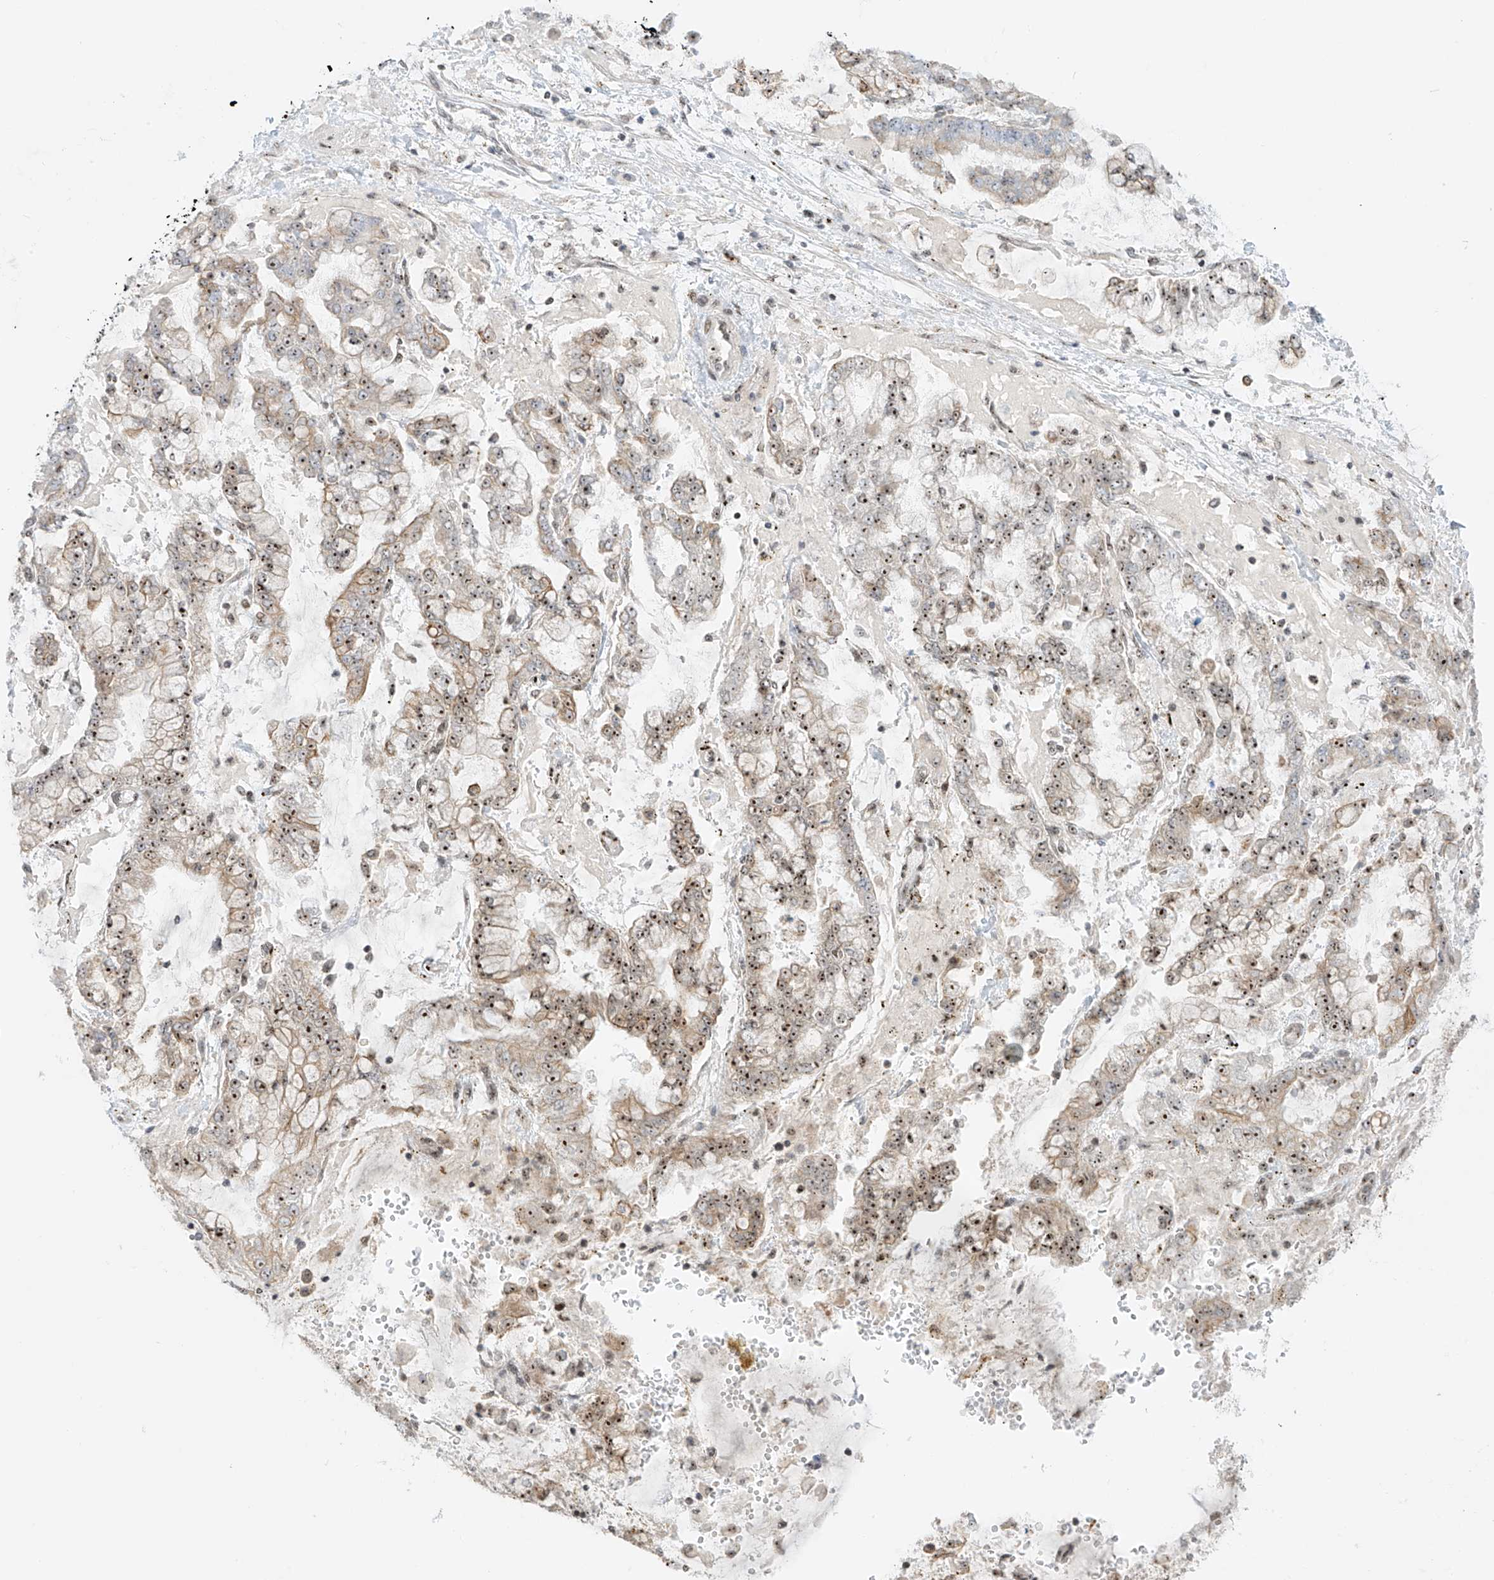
{"staining": {"intensity": "moderate", "quantity": ">75%", "location": "cytoplasmic/membranous,nuclear"}, "tissue": "stomach cancer", "cell_type": "Tumor cells", "image_type": "cancer", "snomed": [{"axis": "morphology", "description": "Normal tissue, NOS"}, {"axis": "morphology", "description": "Adenocarcinoma, NOS"}, {"axis": "topography", "description": "Stomach, upper"}, {"axis": "topography", "description": "Stomach"}], "caption": "Moderate cytoplasmic/membranous and nuclear protein staining is identified in approximately >75% of tumor cells in stomach cancer.", "gene": "ZNF512", "patient": {"sex": "male", "age": 76}}